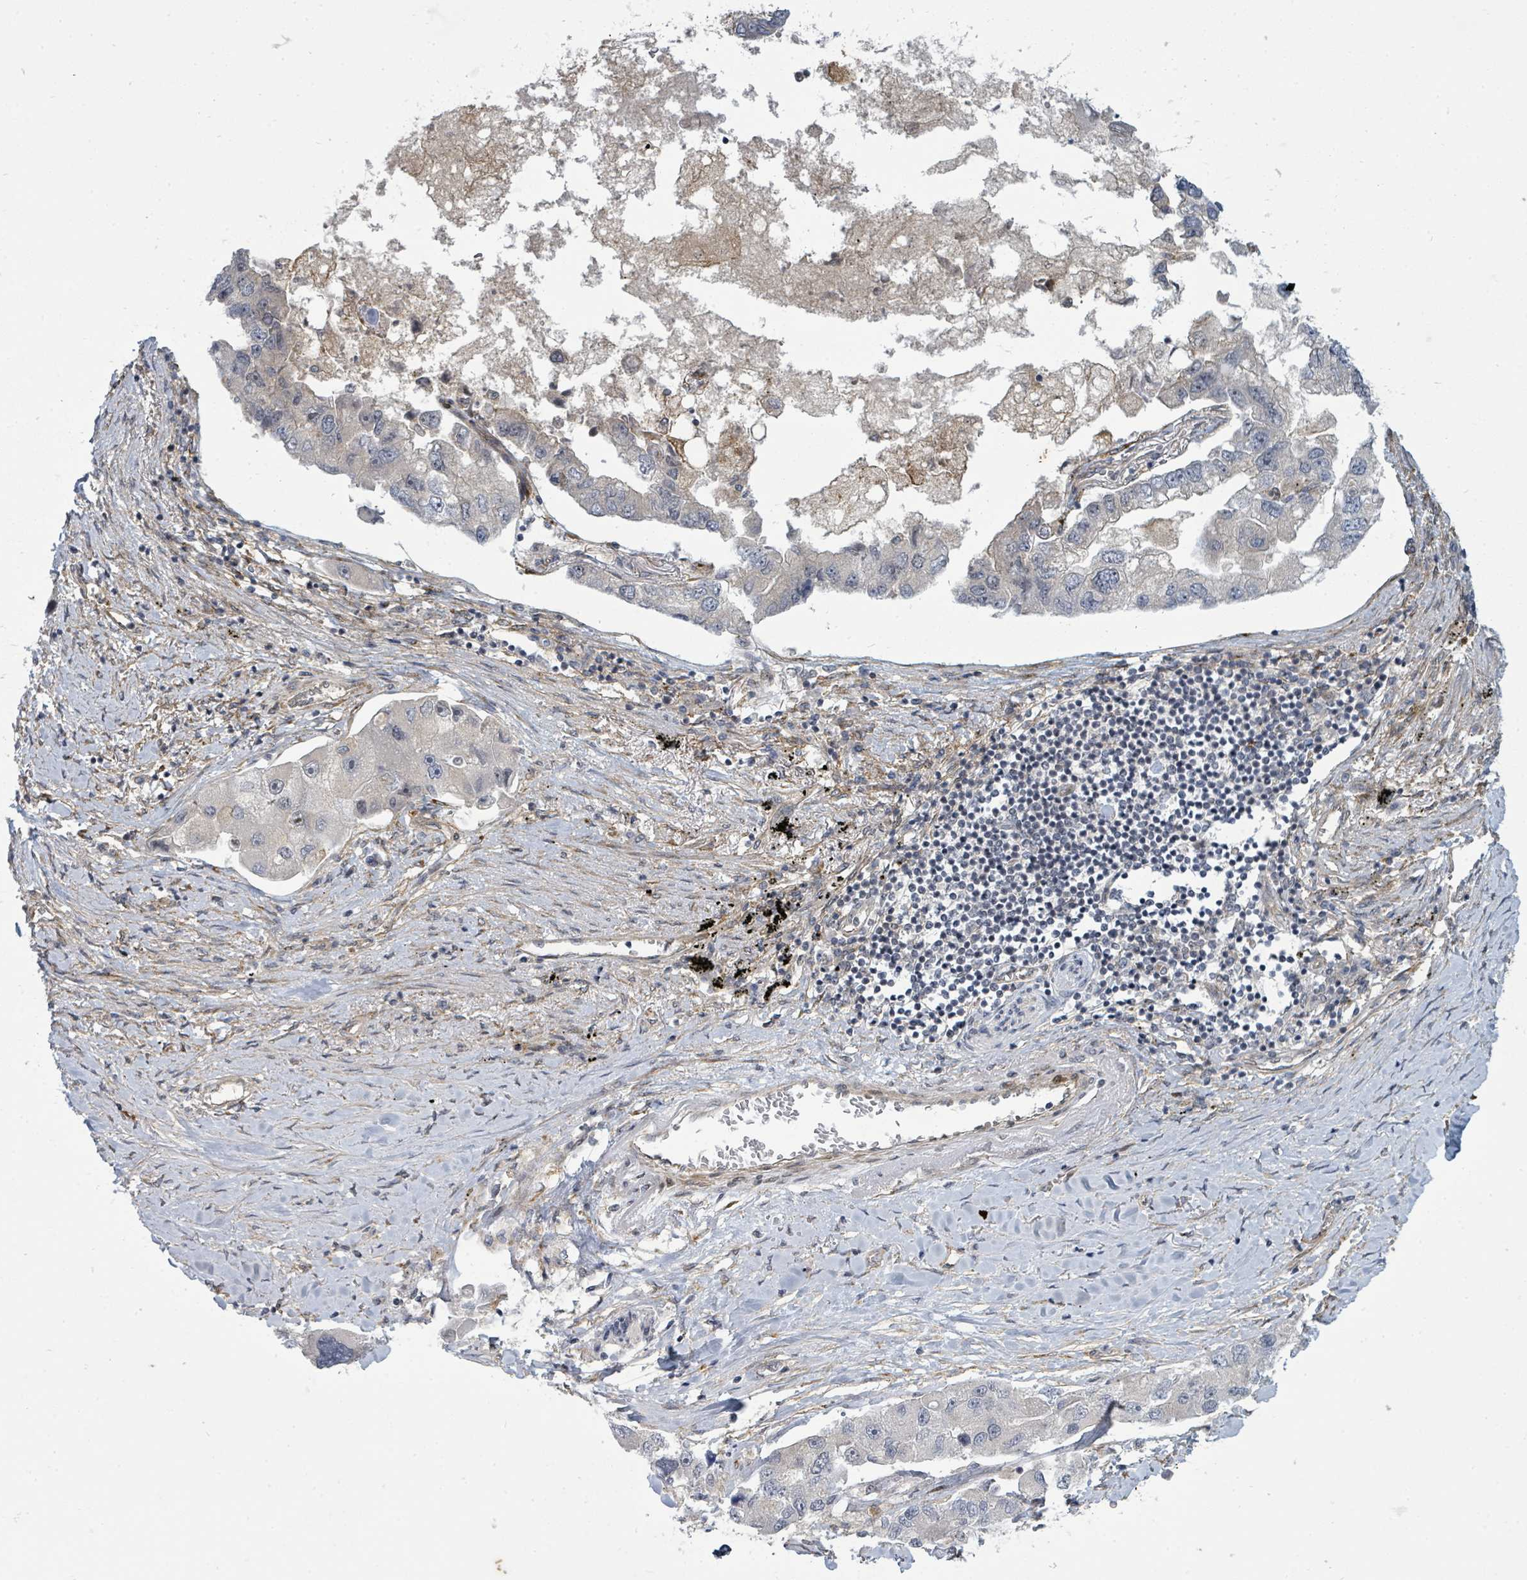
{"staining": {"intensity": "negative", "quantity": "none", "location": "none"}, "tissue": "lung cancer", "cell_type": "Tumor cells", "image_type": "cancer", "snomed": [{"axis": "morphology", "description": "Adenocarcinoma, NOS"}, {"axis": "topography", "description": "Lung"}], "caption": "The histopathology image displays no significant positivity in tumor cells of lung cancer (adenocarcinoma).", "gene": "PSMG2", "patient": {"sex": "female", "age": 54}}